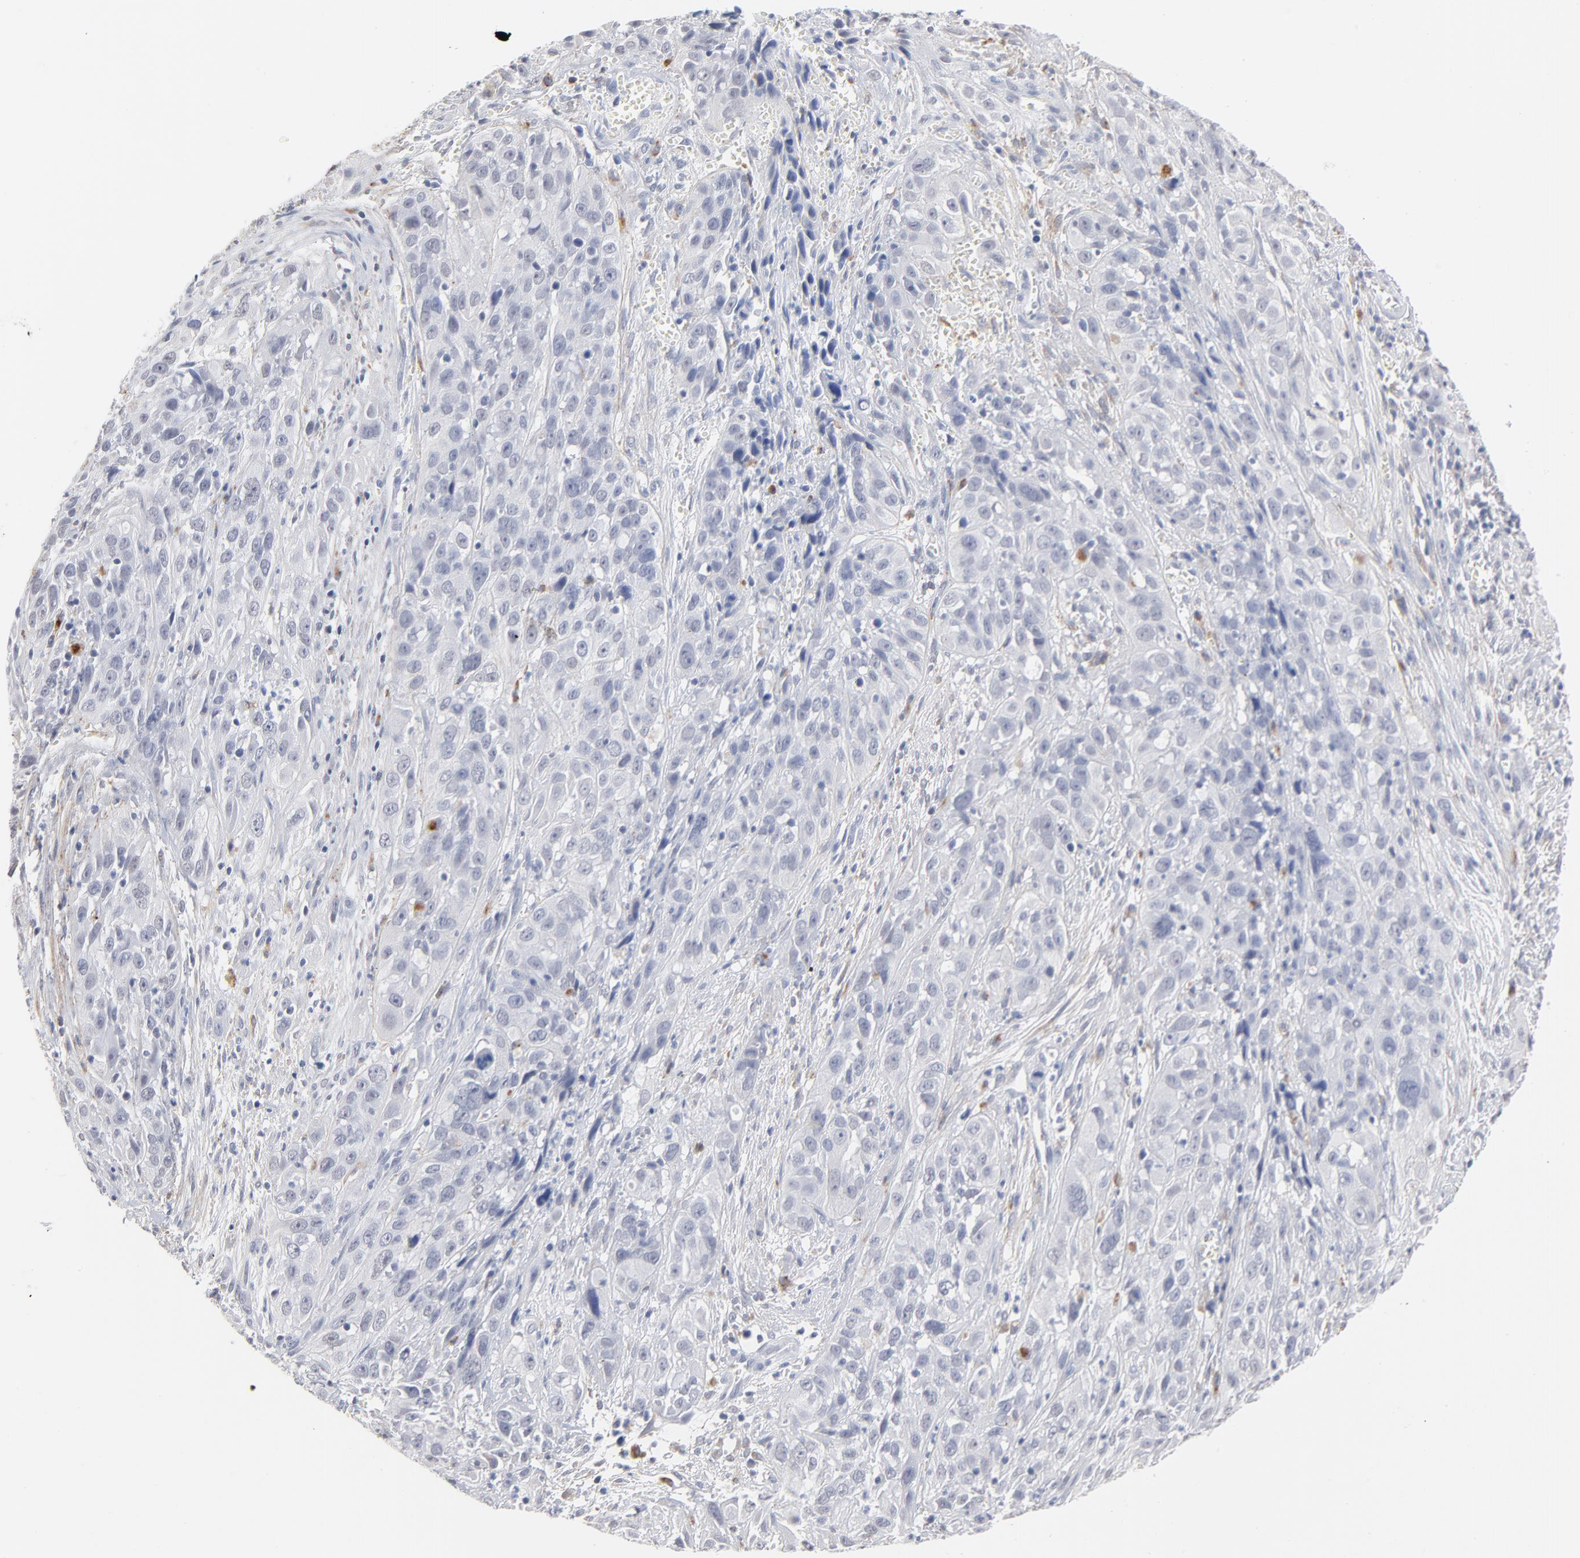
{"staining": {"intensity": "negative", "quantity": "none", "location": "none"}, "tissue": "cervical cancer", "cell_type": "Tumor cells", "image_type": "cancer", "snomed": [{"axis": "morphology", "description": "Squamous cell carcinoma, NOS"}, {"axis": "topography", "description": "Cervix"}], "caption": "Photomicrograph shows no significant protein expression in tumor cells of cervical squamous cell carcinoma.", "gene": "LTBP2", "patient": {"sex": "female", "age": 32}}